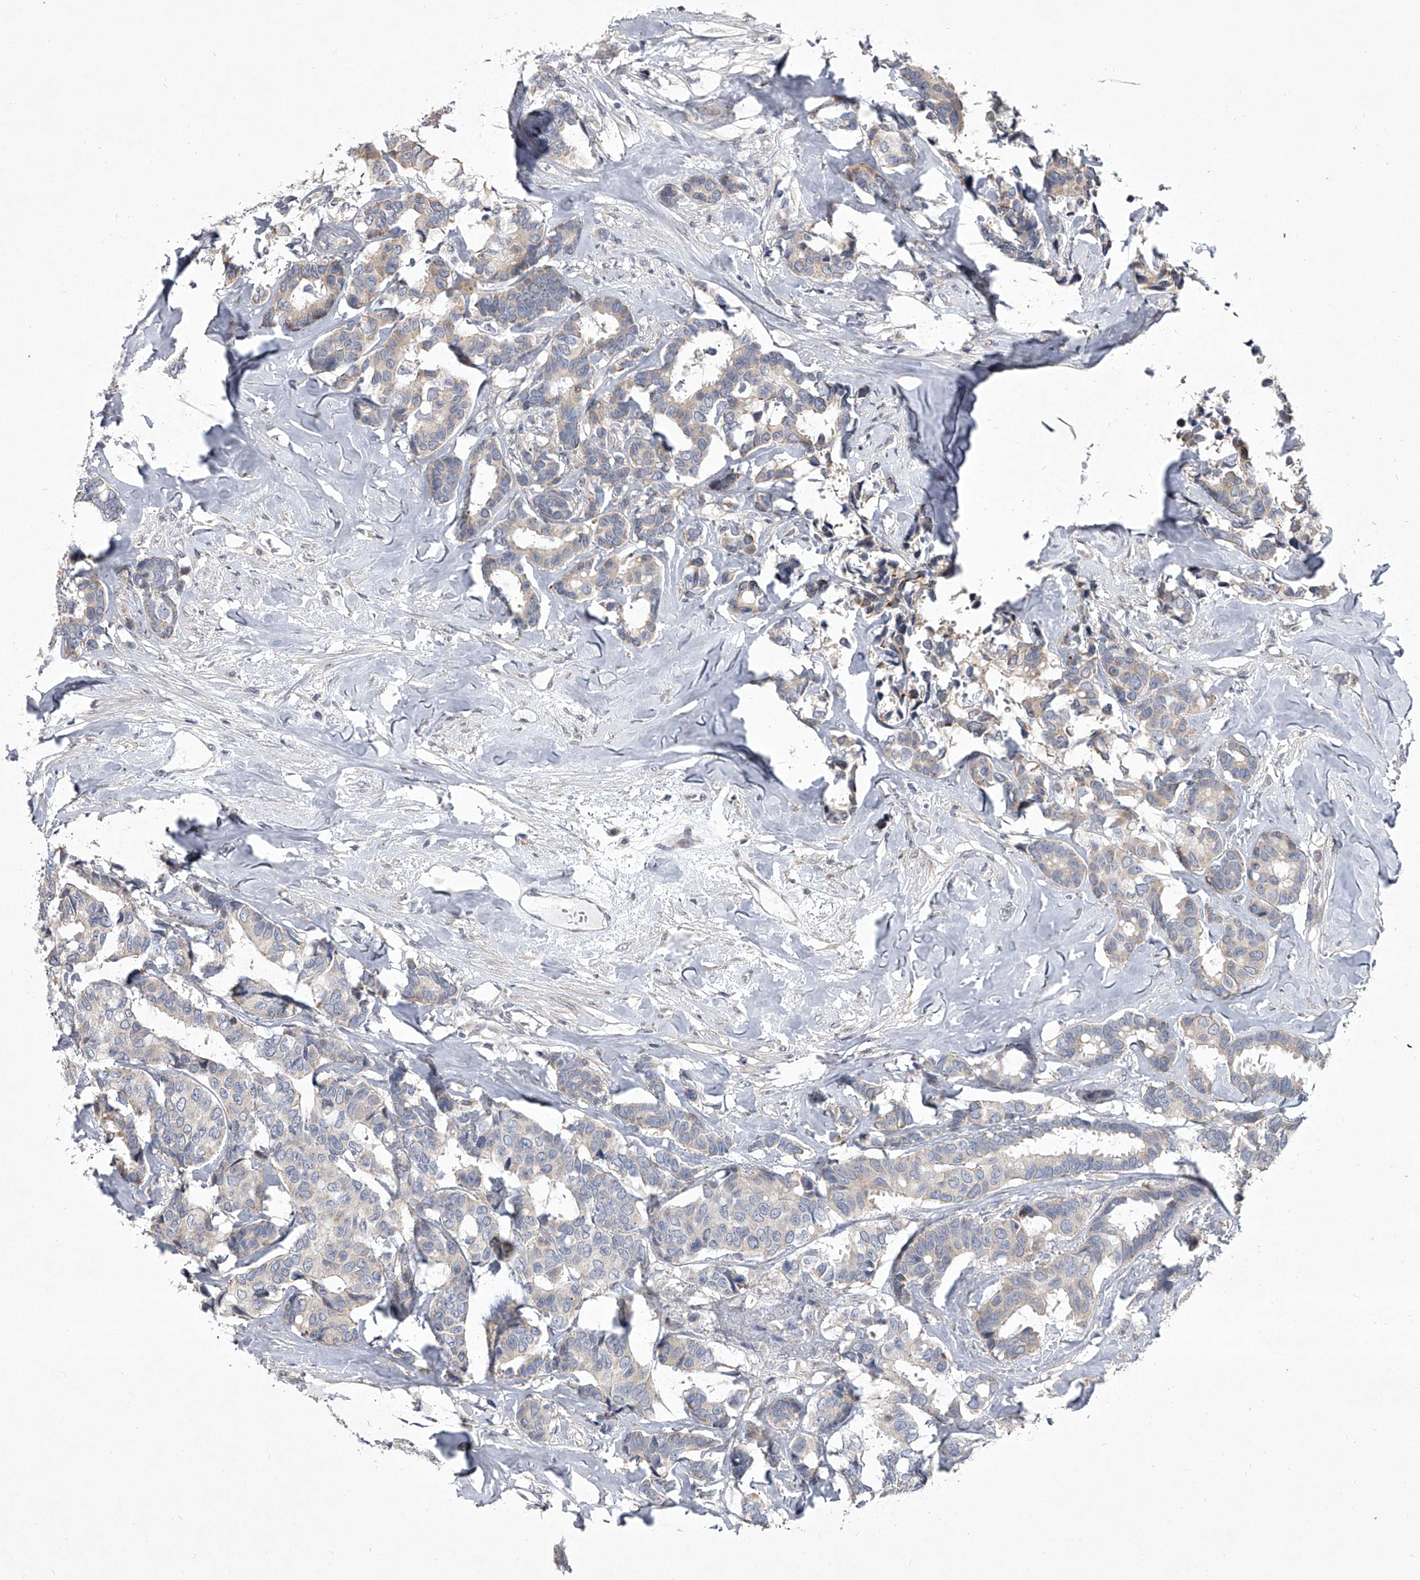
{"staining": {"intensity": "weak", "quantity": "<25%", "location": "cytoplasmic/membranous"}, "tissue": "breast cancer", "cell_type": "Tumor cells", "image_type": "cancer", "snomed": [{"axis": "morphology", "description": "Duct carcinoma"}, {"axis": "topography", "description": "Breast"}], "caption": "Immunohistochemistry micrograph of breast cancer stained for a protein (brown), which displays no positivity in tumor cells. Nuclei are stained in blue.", "gene": "HEATR6", "patient": {"sex": "female", "age": 87}}